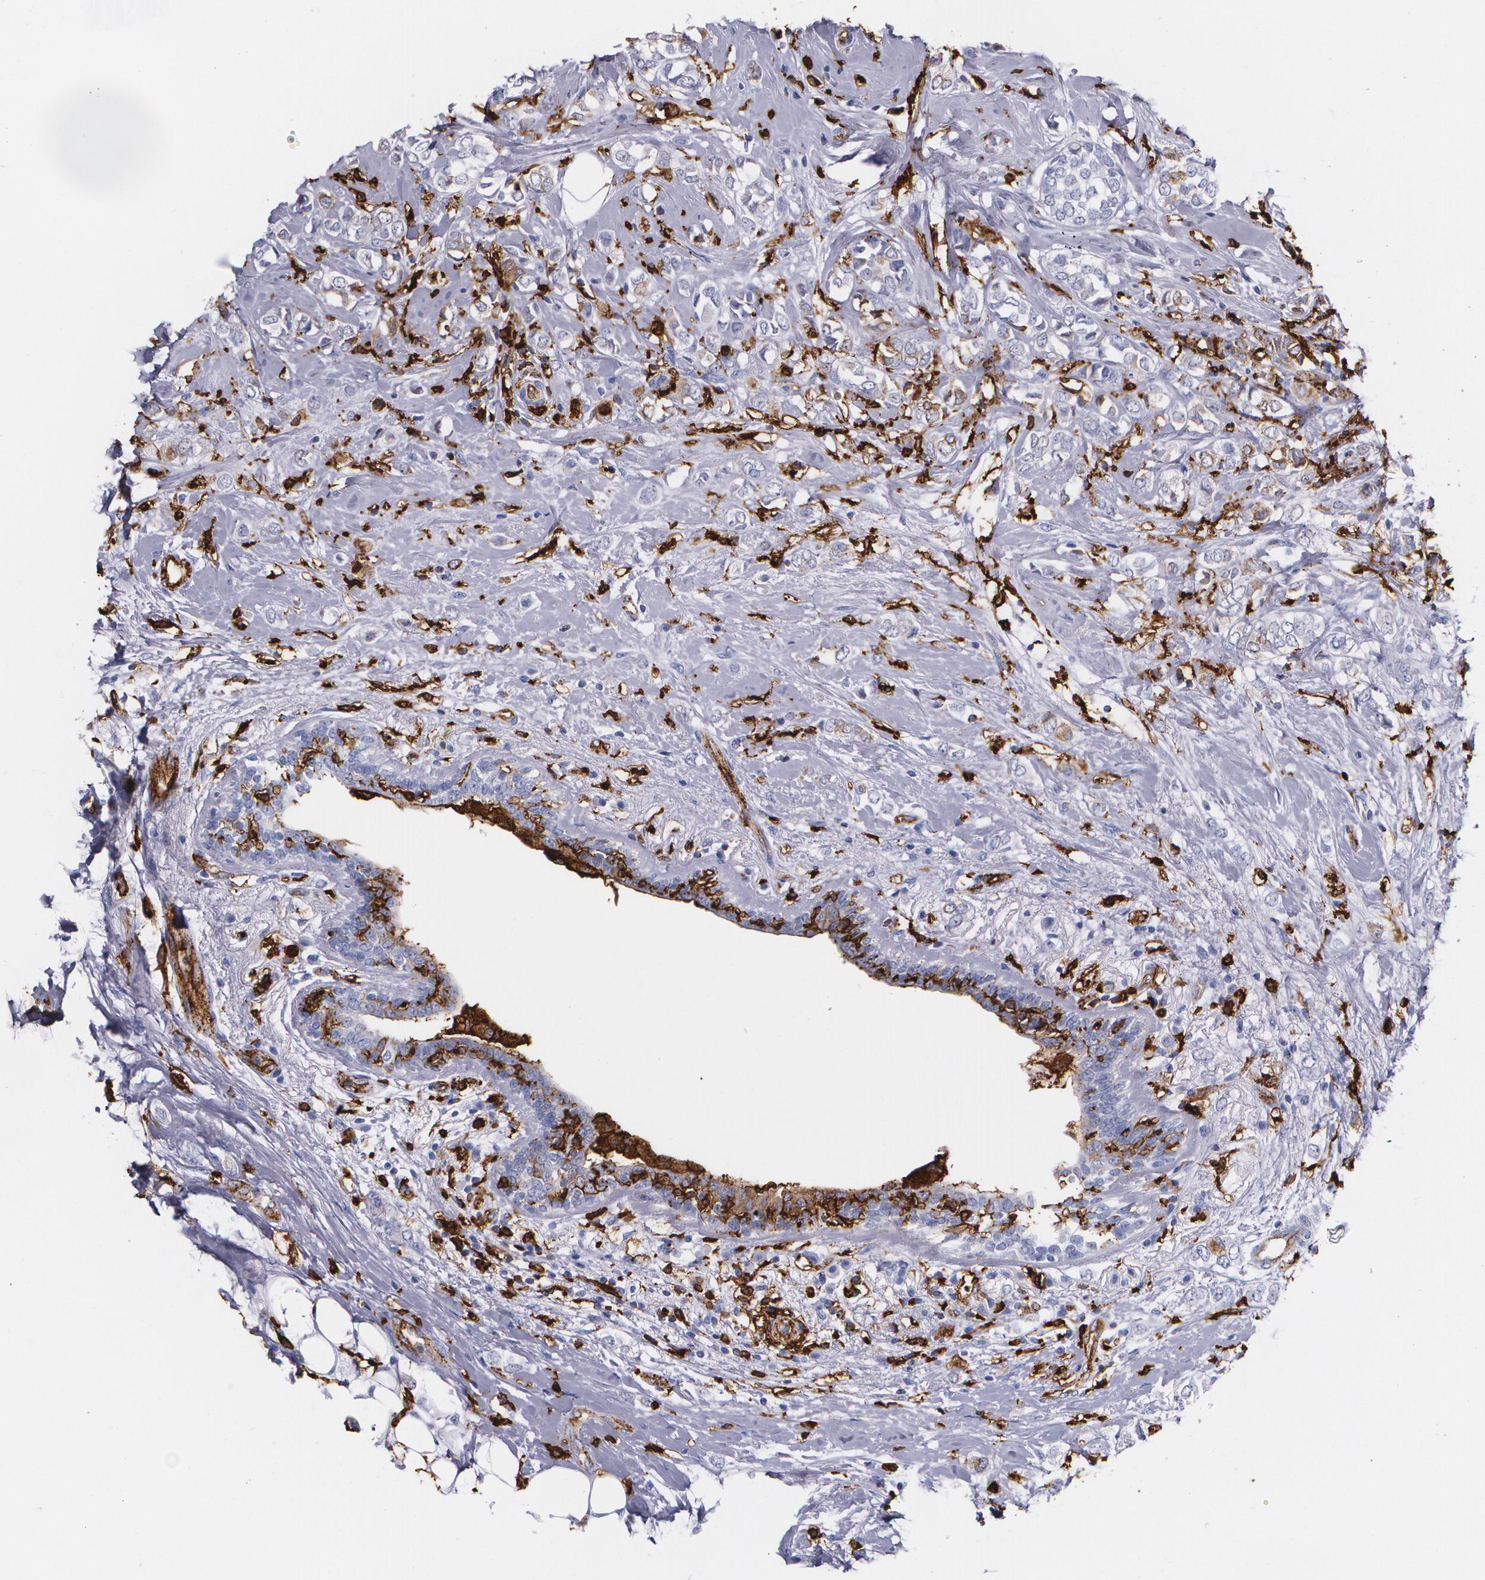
{"staining": {"intensity": "negative", "quantity": "none", "location": "none"}, "tissue": "breast cancer", "cell_type": "Tumor cells", "image_type": "cancer", "snomed": [{"axis": "morphology", "description": "Normal tissue, NOS"}, {"axis": "morphology", "description": "Lobular carcinoma"}, {"axis": "topography", "description": "Breast"}], "caption": "This is a micrograph of immunohistochemistry staining of breast cancer (lobular carcinoma), which shows no expression in tumor cells. The staining is performed using DAB (3,3'-diaminobenzidine) brown chromogen with nuclei counter-stained in using hematoxylin.", "gene": "HLA-DRA", "patient": {"sex": "female", "age": 47}}